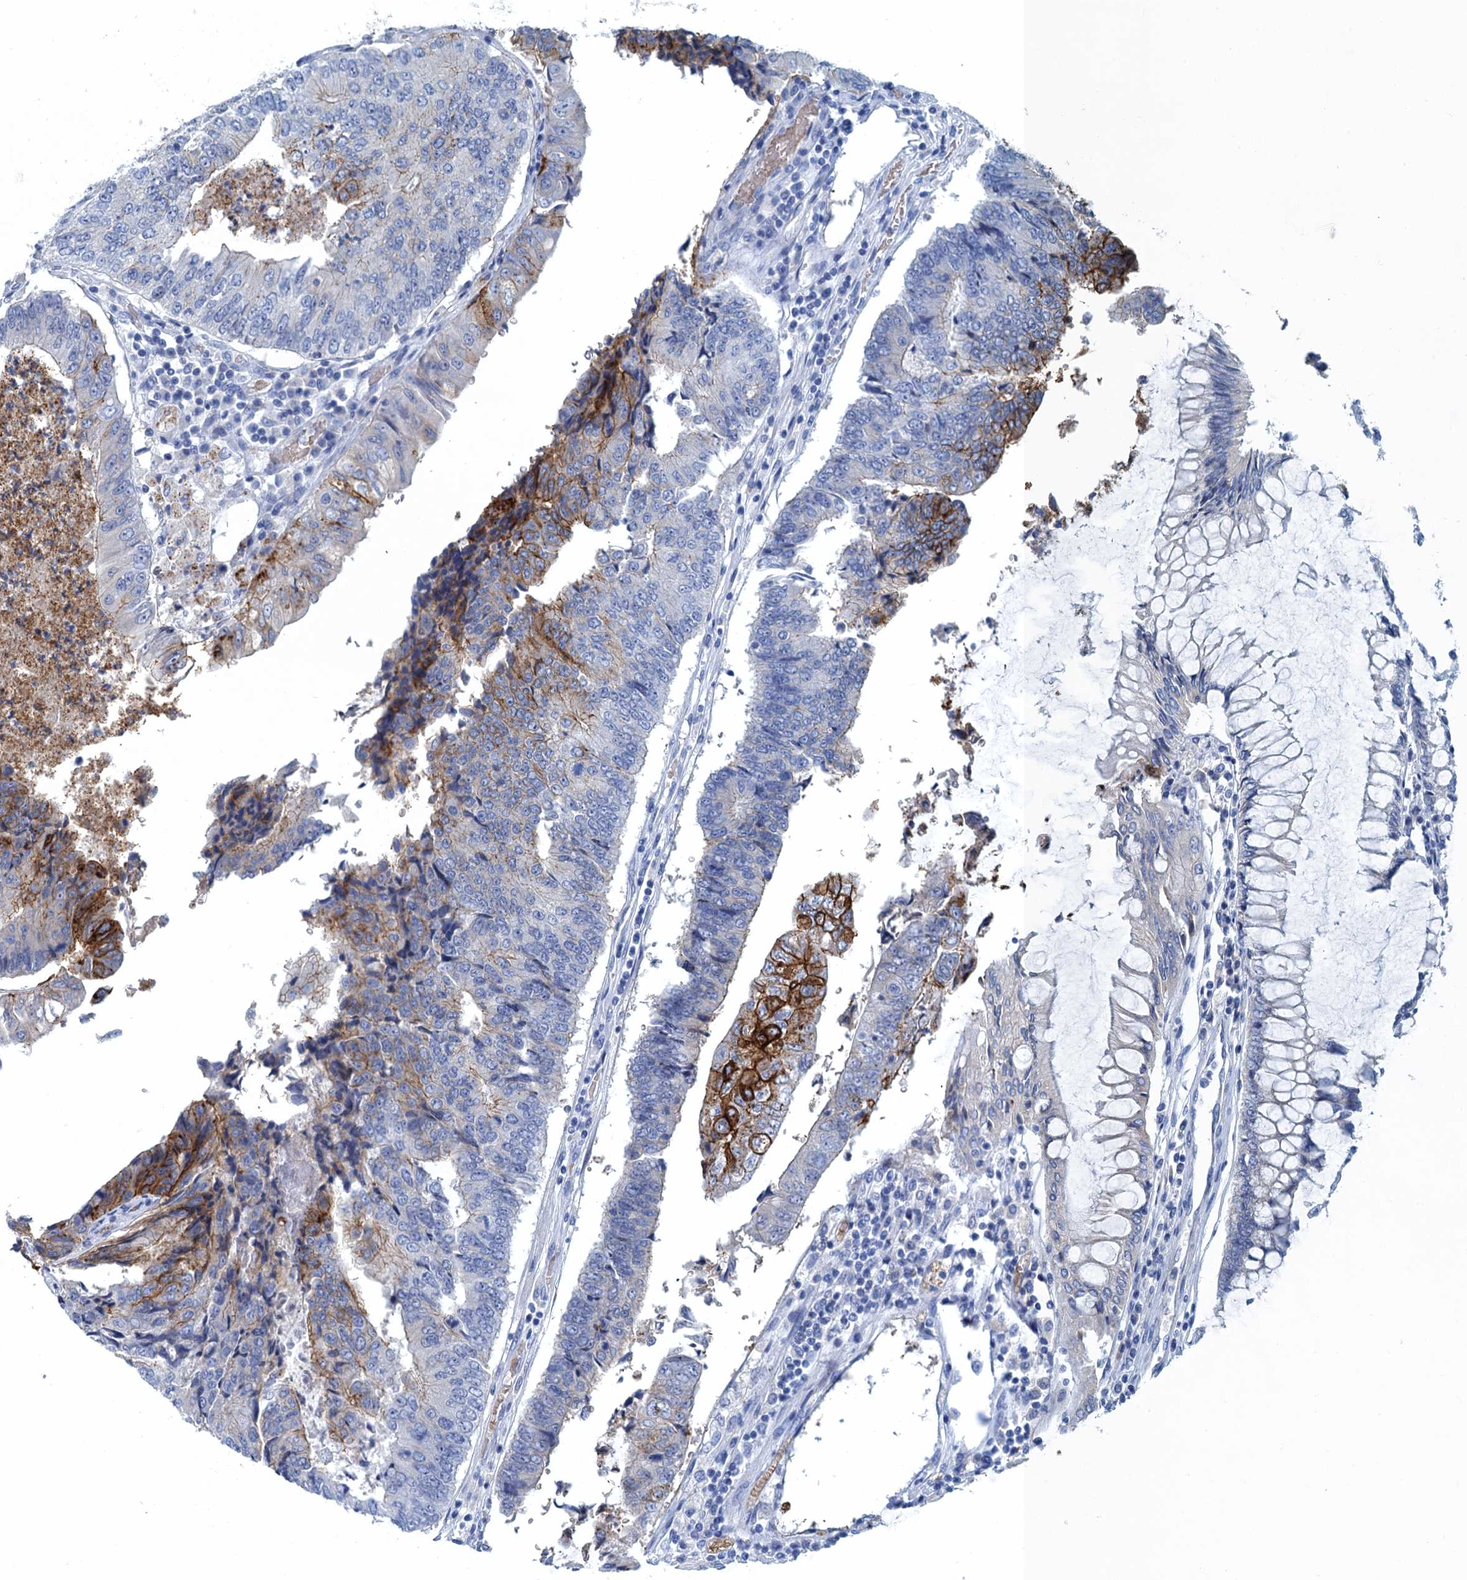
{"staining": {"intensity": "strong", "quantity": "<25%", "location": "cytoplasmic/membranous"}, "tissue": "colorectal cancer", "cell_type": "Tumor cells", "image_type": "cancer", "snomed": [{"axis": "morphology", "description": "Adenocarcinoma, NOS"}, {"axis": "topography", "description": "Colon"}], "caption": "Immunohistochemical staining of human colorectal cancer displays medium levels of strong cytoplasmic/membranous expression in approximately <25% of tumor cells. (Brightfield microscopy of DAB IHC at high magnification).", "gene": "MYADML2", "patient": {"sex": "female", "age": 67}}